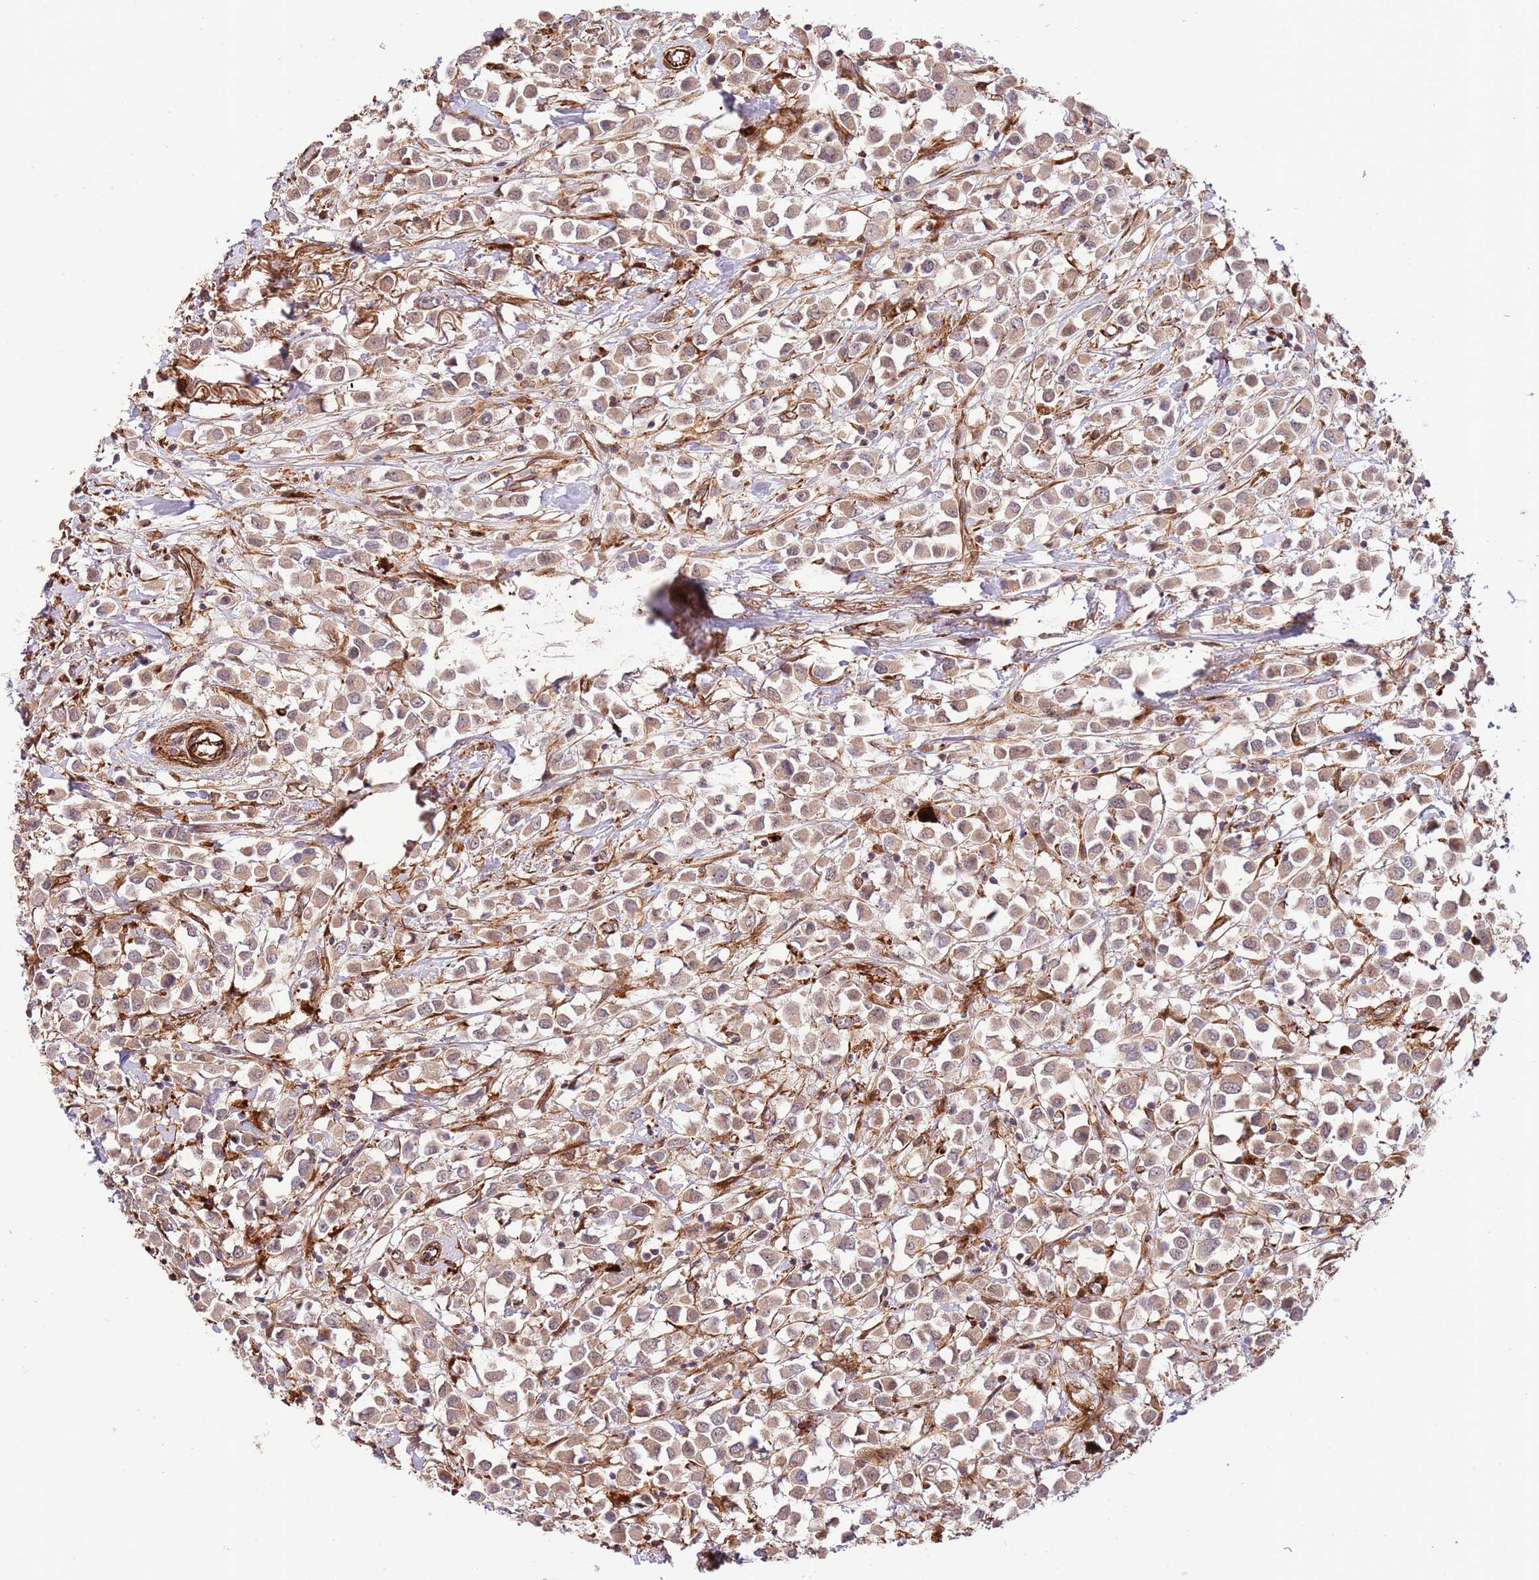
{"staining": {"intensity": "negative", "quantity": "none", "location": "none"}, "tissue": "breast cancer", "cell_type": "Tumor cells", "image_type": "cancer", "snomed": [{"axis": "morphology", "description": "Duct carcinoma"}, {"axis": "topography", "description": "Breast"}], "caption": "Micrograph shows no protein expression in tumor cells of breast infiltrating ductal carcinoma tissue. Brightfield microscopy of IHC stained with DAB (brown) and hematoxylin (blue), captured at high magnification.", "gene": "NEK3", "patient": {"sex": "female", "age": 61}}